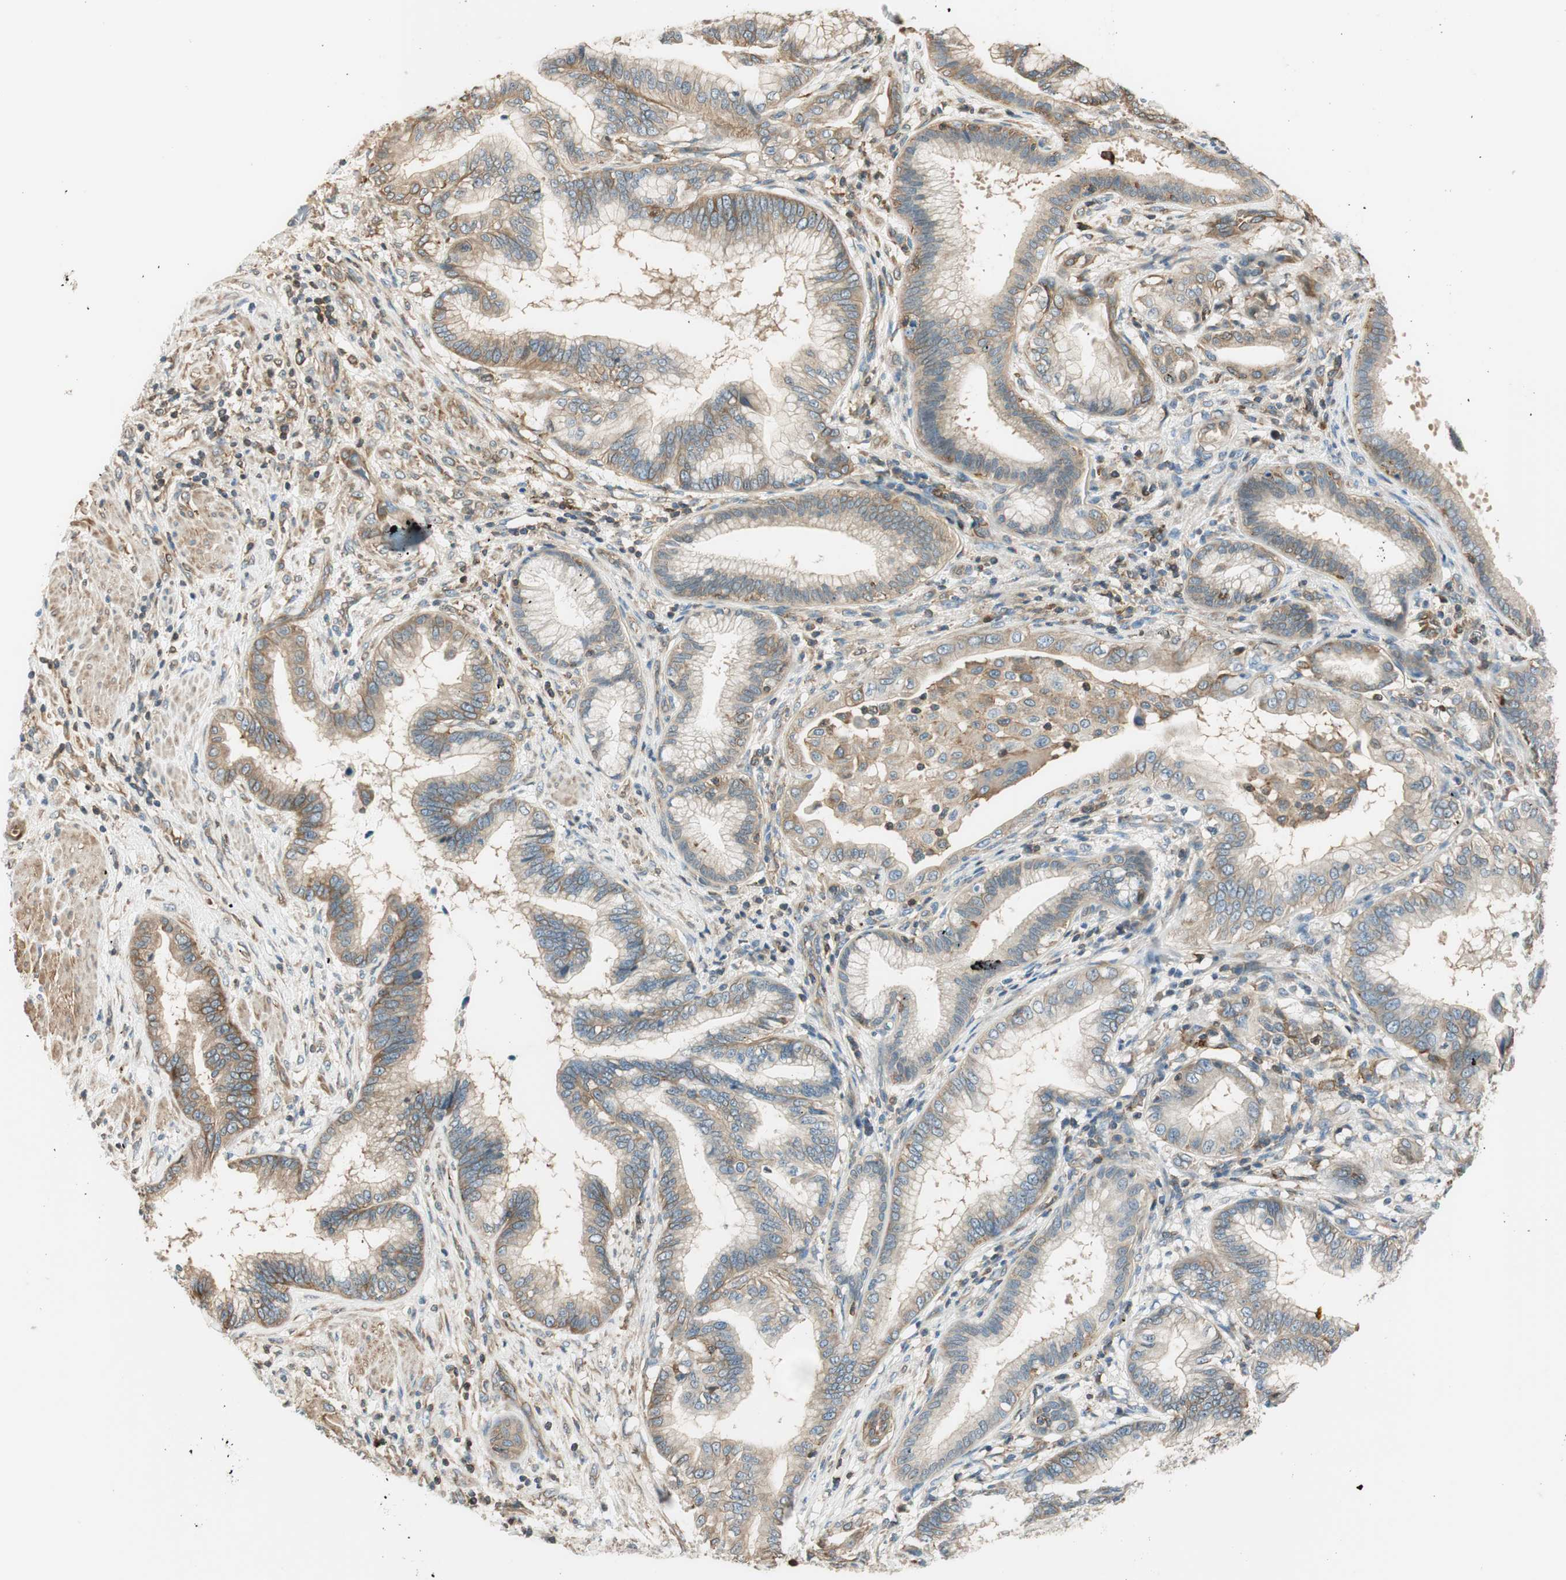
{"staining": {"intensity": "moderate", "quantity": ">75%", "location": "cytoplasmic/membranous"}, "tissue": "pancreatic cancer", "cell_type": "Tumor cells", "image_type": "cancer", "snomed": [{"axis": "morphology", "description": "Adenocarcinoma, NOS"}, {"axis": "topography", "description": "Pancreas"}], "caption": "Human pancreatic cancer stained with a protein marker exhibits moderate staining in tumor cells.", "gene": "PI4K2B", "patient": {"sex": "female", "age": 64}}